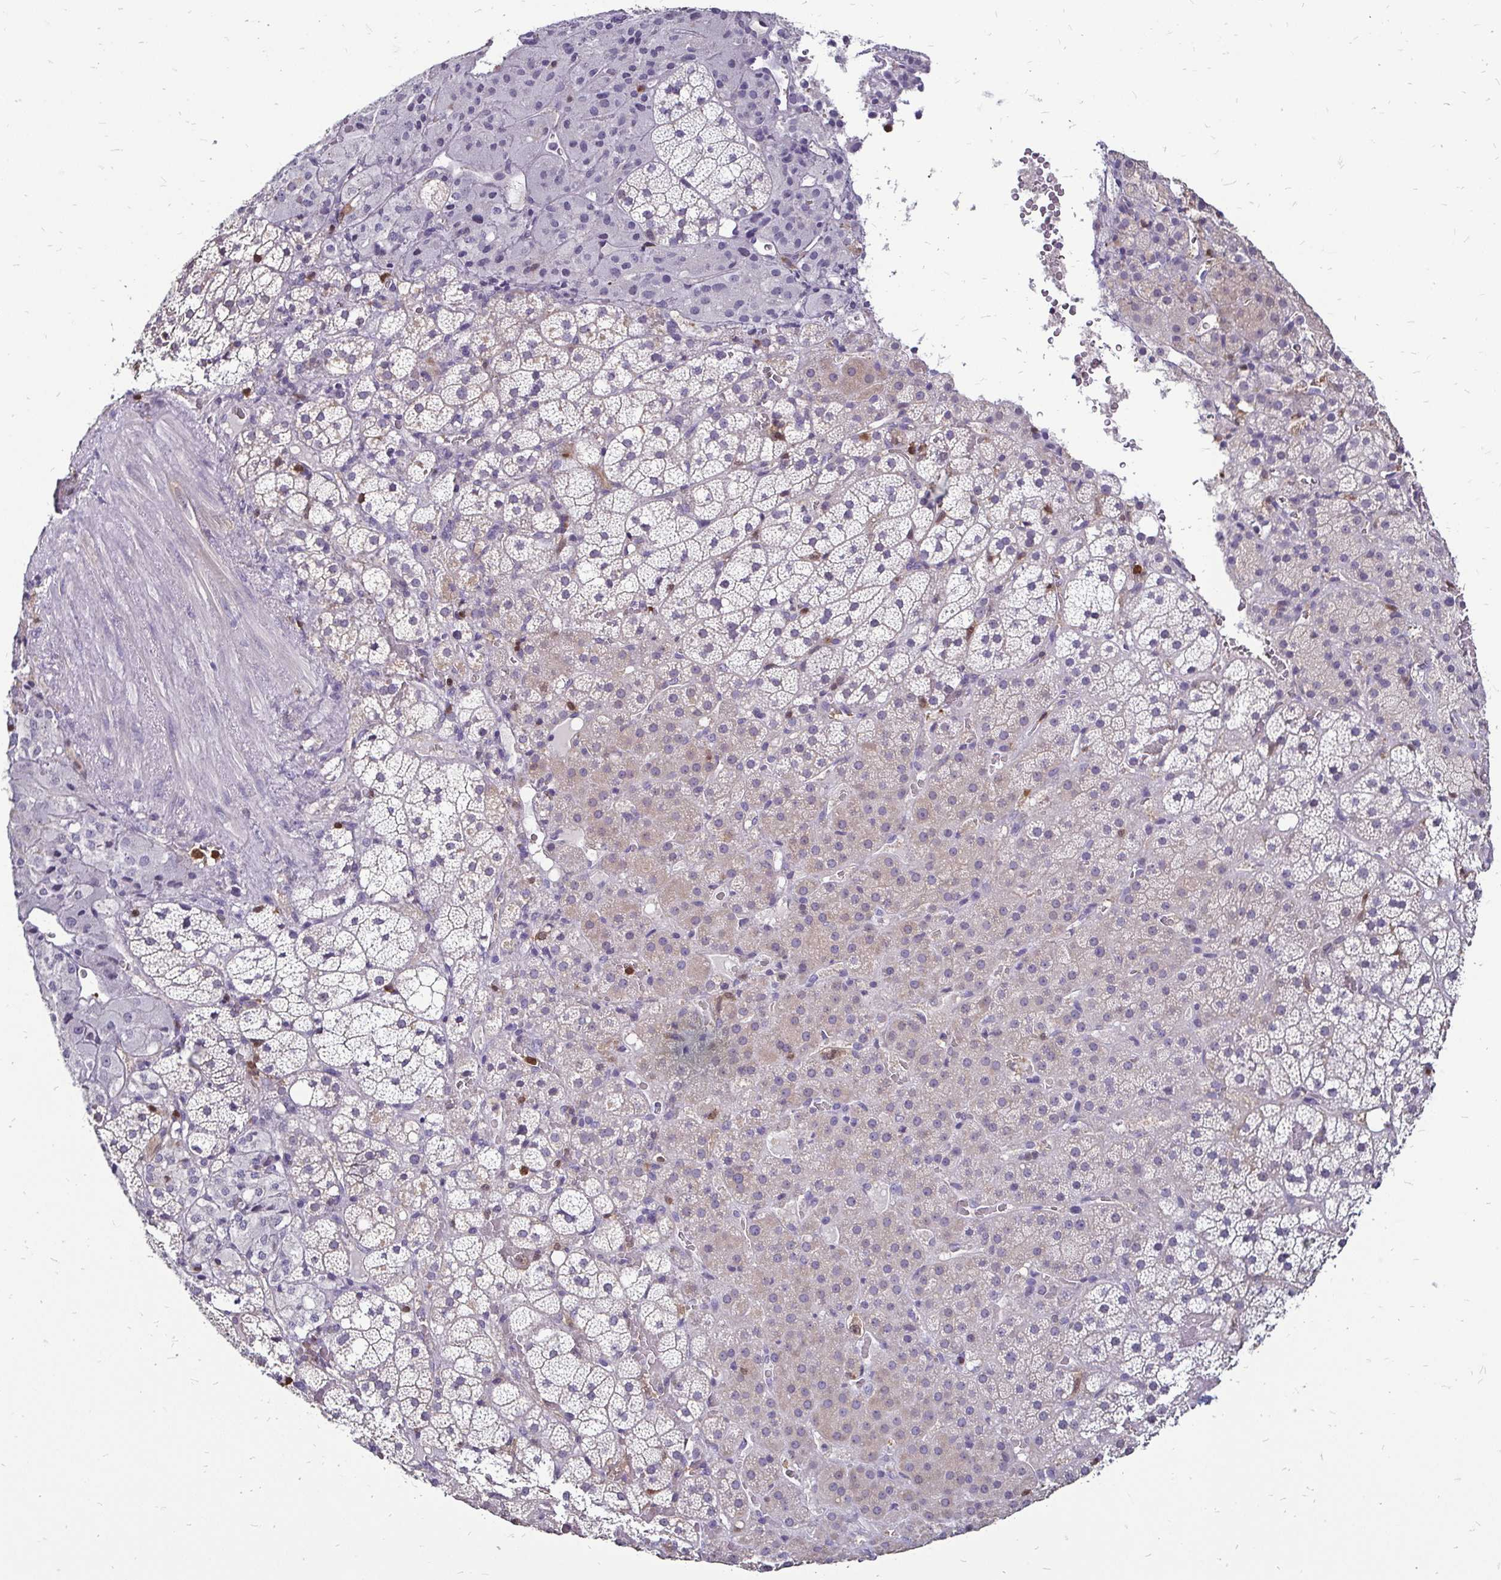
{"staining": {"intensity": "negative", "quantity": "none", "location": "none"}, "tissue": "adrenal gland", "cell_type": "Glandular cells", "image_type": "normal", "snomed": [{"axis": "morphology", "description": "Normal tissue, NOS"}, {"axis": "topography", "description": "Adrenal gland"}], "caption": "Adrenal gland was stained to show a protein in brown. There is no significant expression in glandular cells. (Immunohistochemistry (ihc), brightfield microscopy, high magnification).", "gene": "ZFP1", "patient": {"sex": "male", "age": 53}}